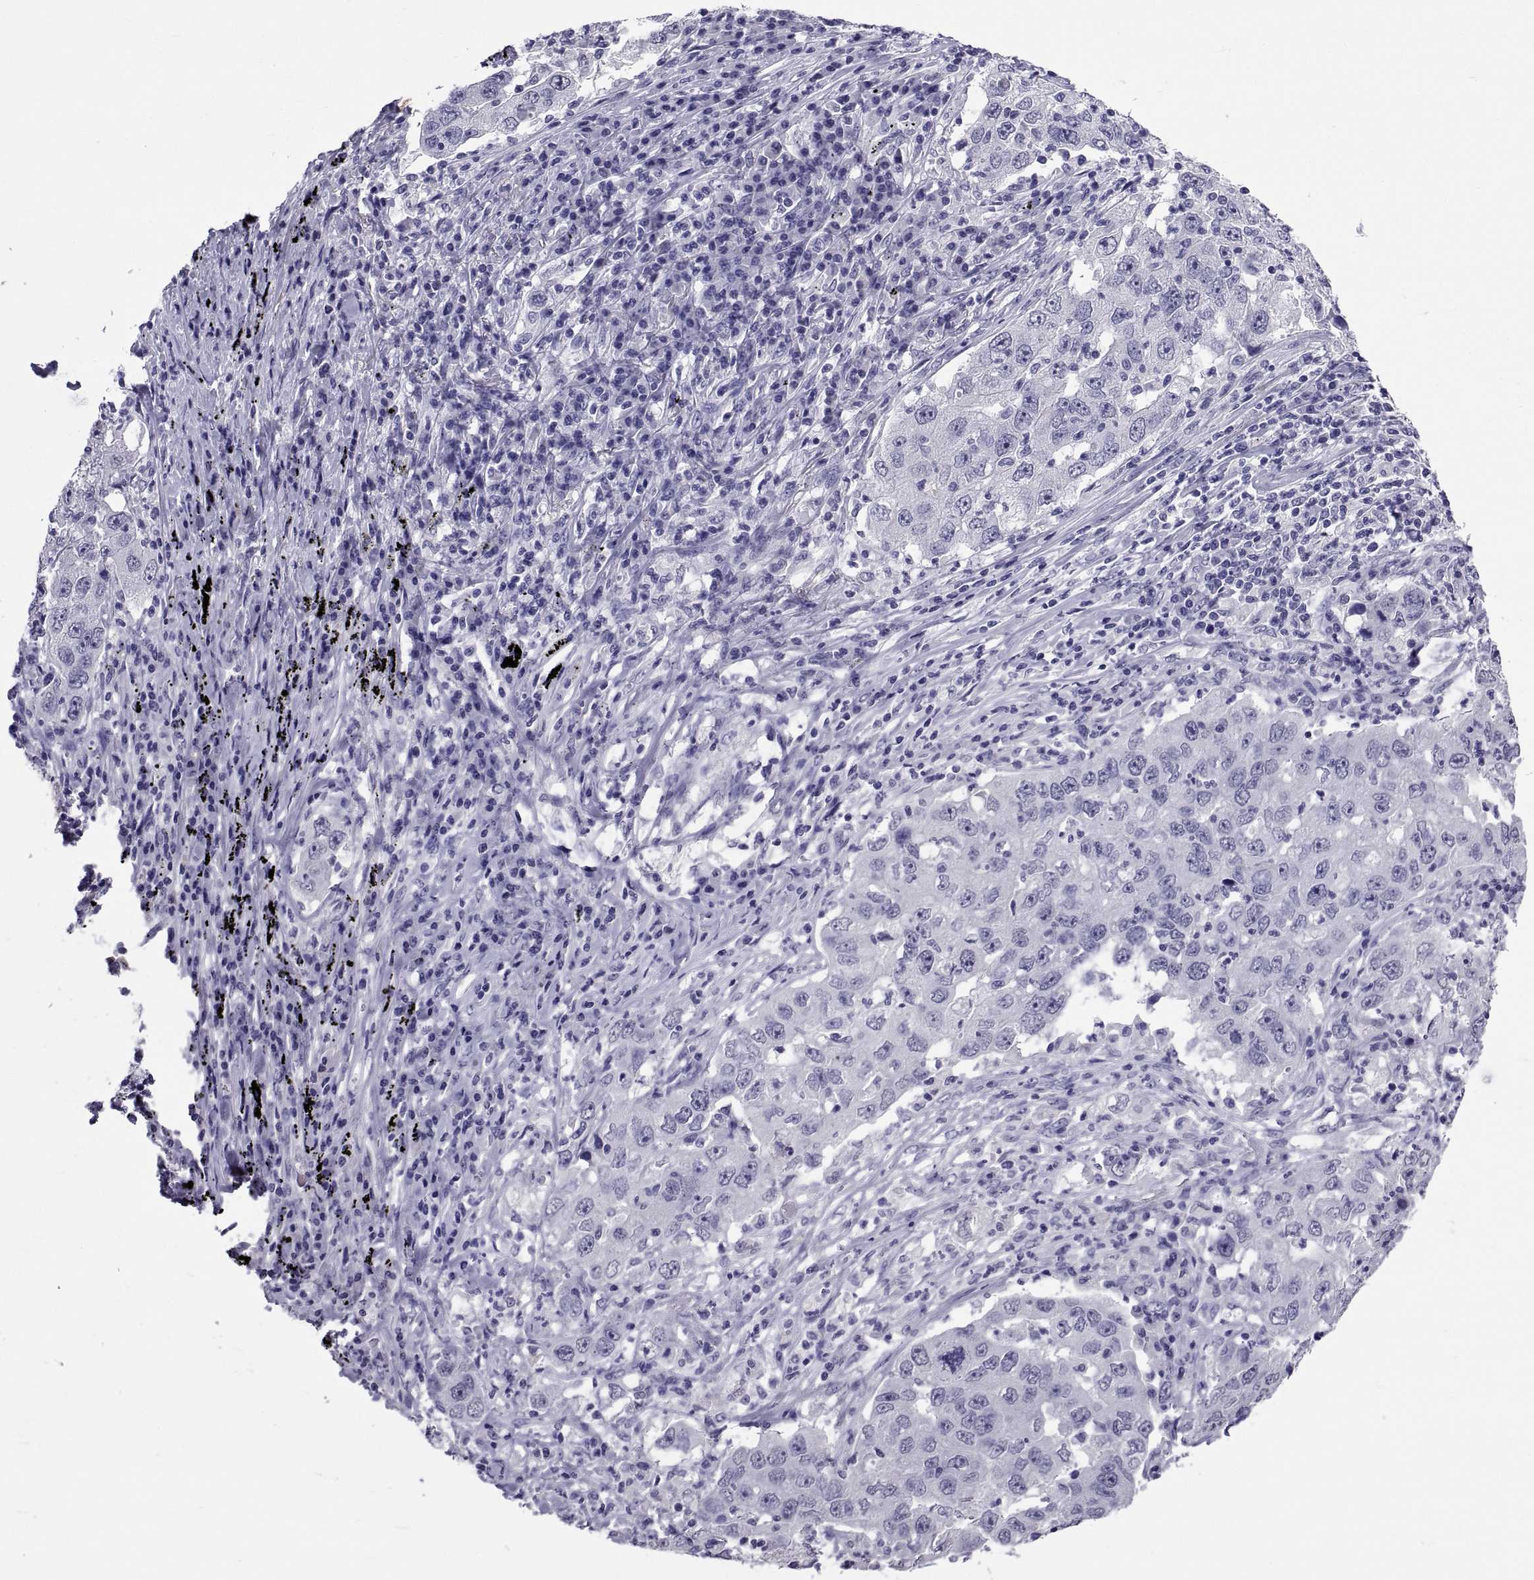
{"staining": {"intensity": "negative", "quantity": "none", "location": "none"}, "tissue": "lung cancer", "cell_type": "Tumor cells", "image_type": "cancer", "snomed": [{"axis": "morphology", "description": "Adenocarcinoma, NOS"}, {"axis": "topography", "description": "Lung"}], "caption": "A photomicrograph of human lung cancer is negative for staining in tumor cells.", "gene": "TGFBR3L", "patient": {"sex": "male", "age": 73}}